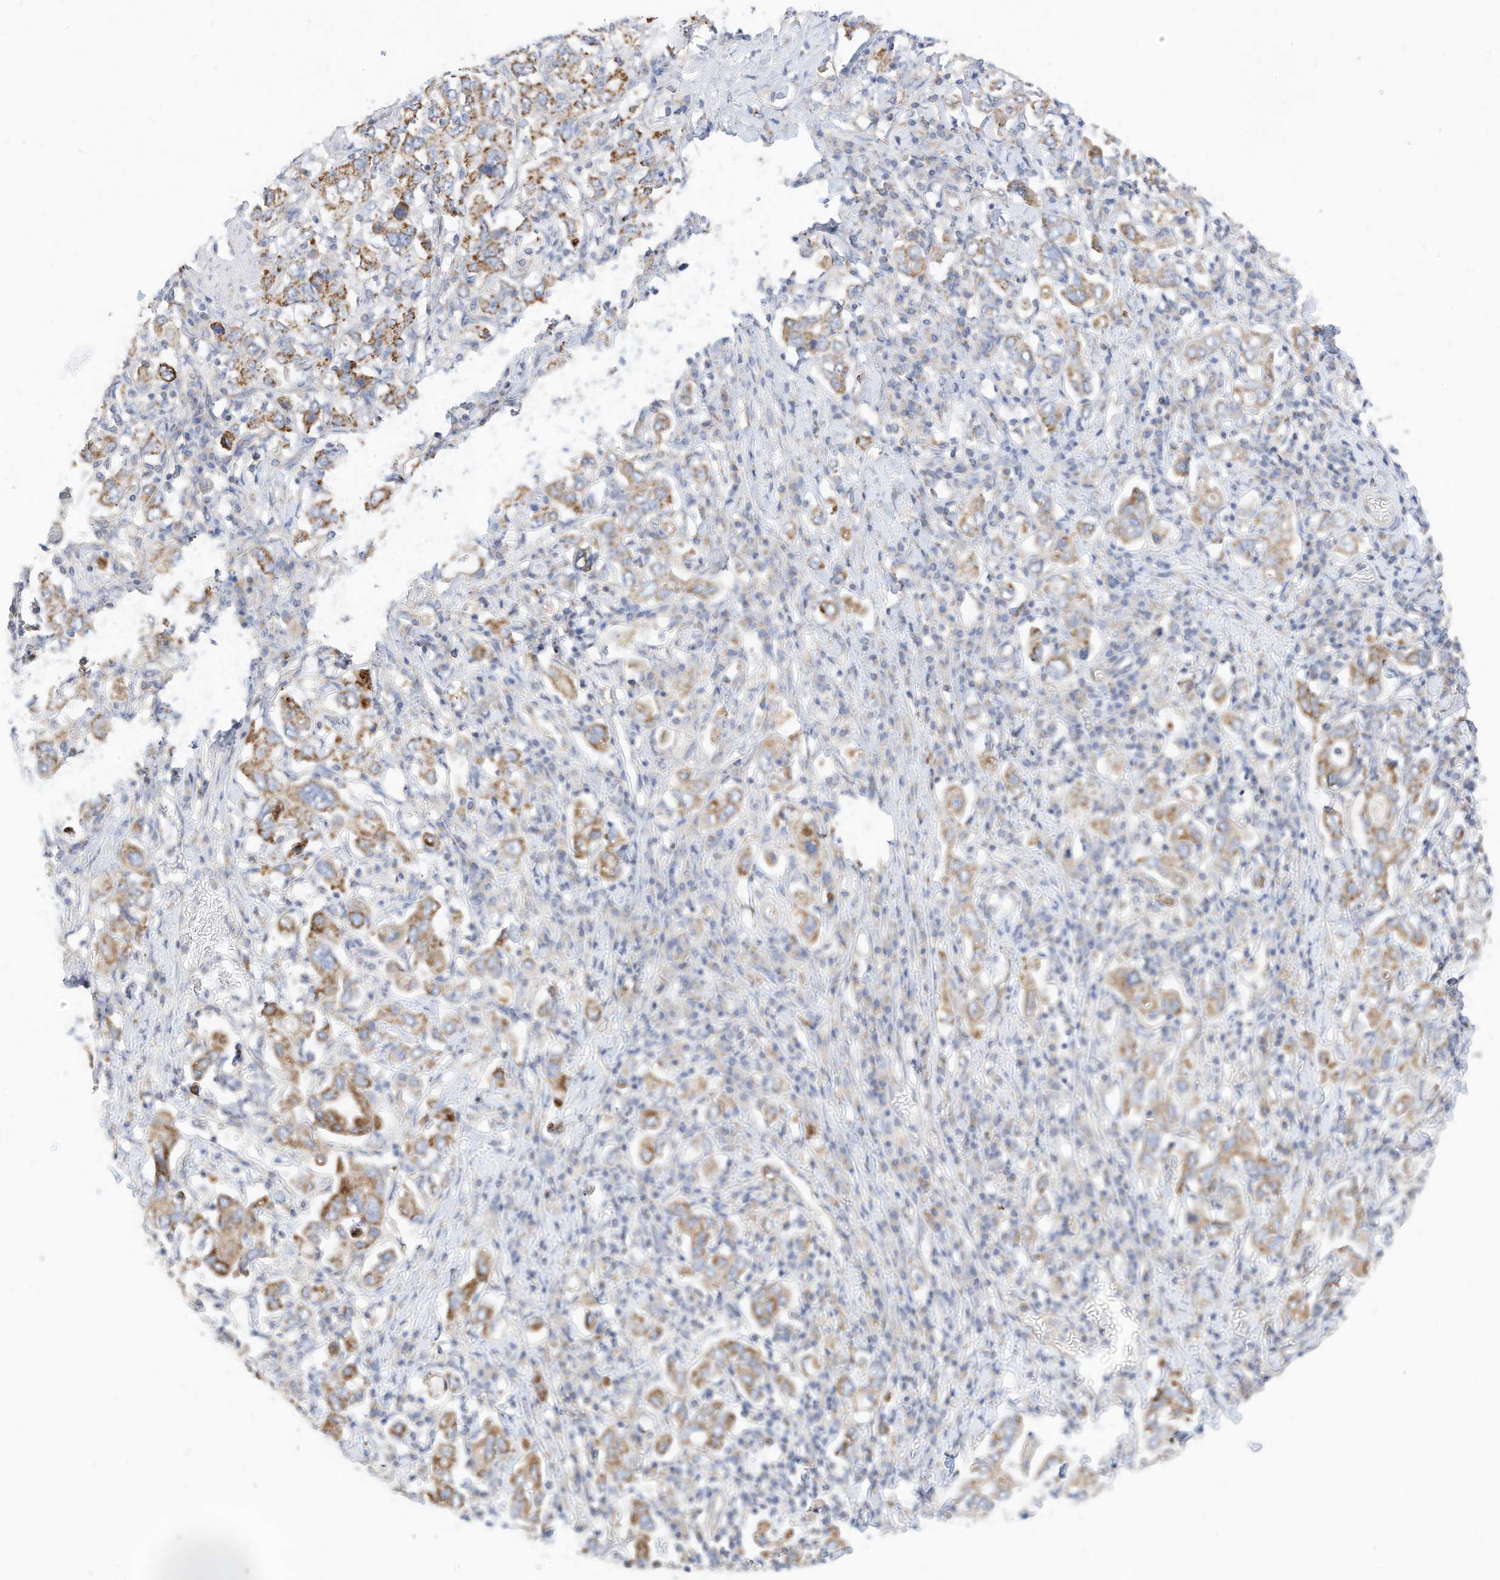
{"staining": {"intensity": "moderate", "quantity": ">75%", "location": "cytoplasmic/membranous"}, "tissue": "stomach cancer", "cell_type": "Tumor cells", "image_type": "cancer", "snomed": [{"axis": "morphology", "description": "Adenocarcinoma, NOS"}, {"axis": "topography", "description": "Stomach, upper"}], "caption": "Stomach cancer was stained to show a protein in brown. There is medium levels of moderate cytoplasmic/membranous staining in approximately >75% of tumor cells. The protein is shown in brown color, while the nuclei are stained blue.", "gene": "RHOH", "patient": {"sex": "male", "age": 62}}